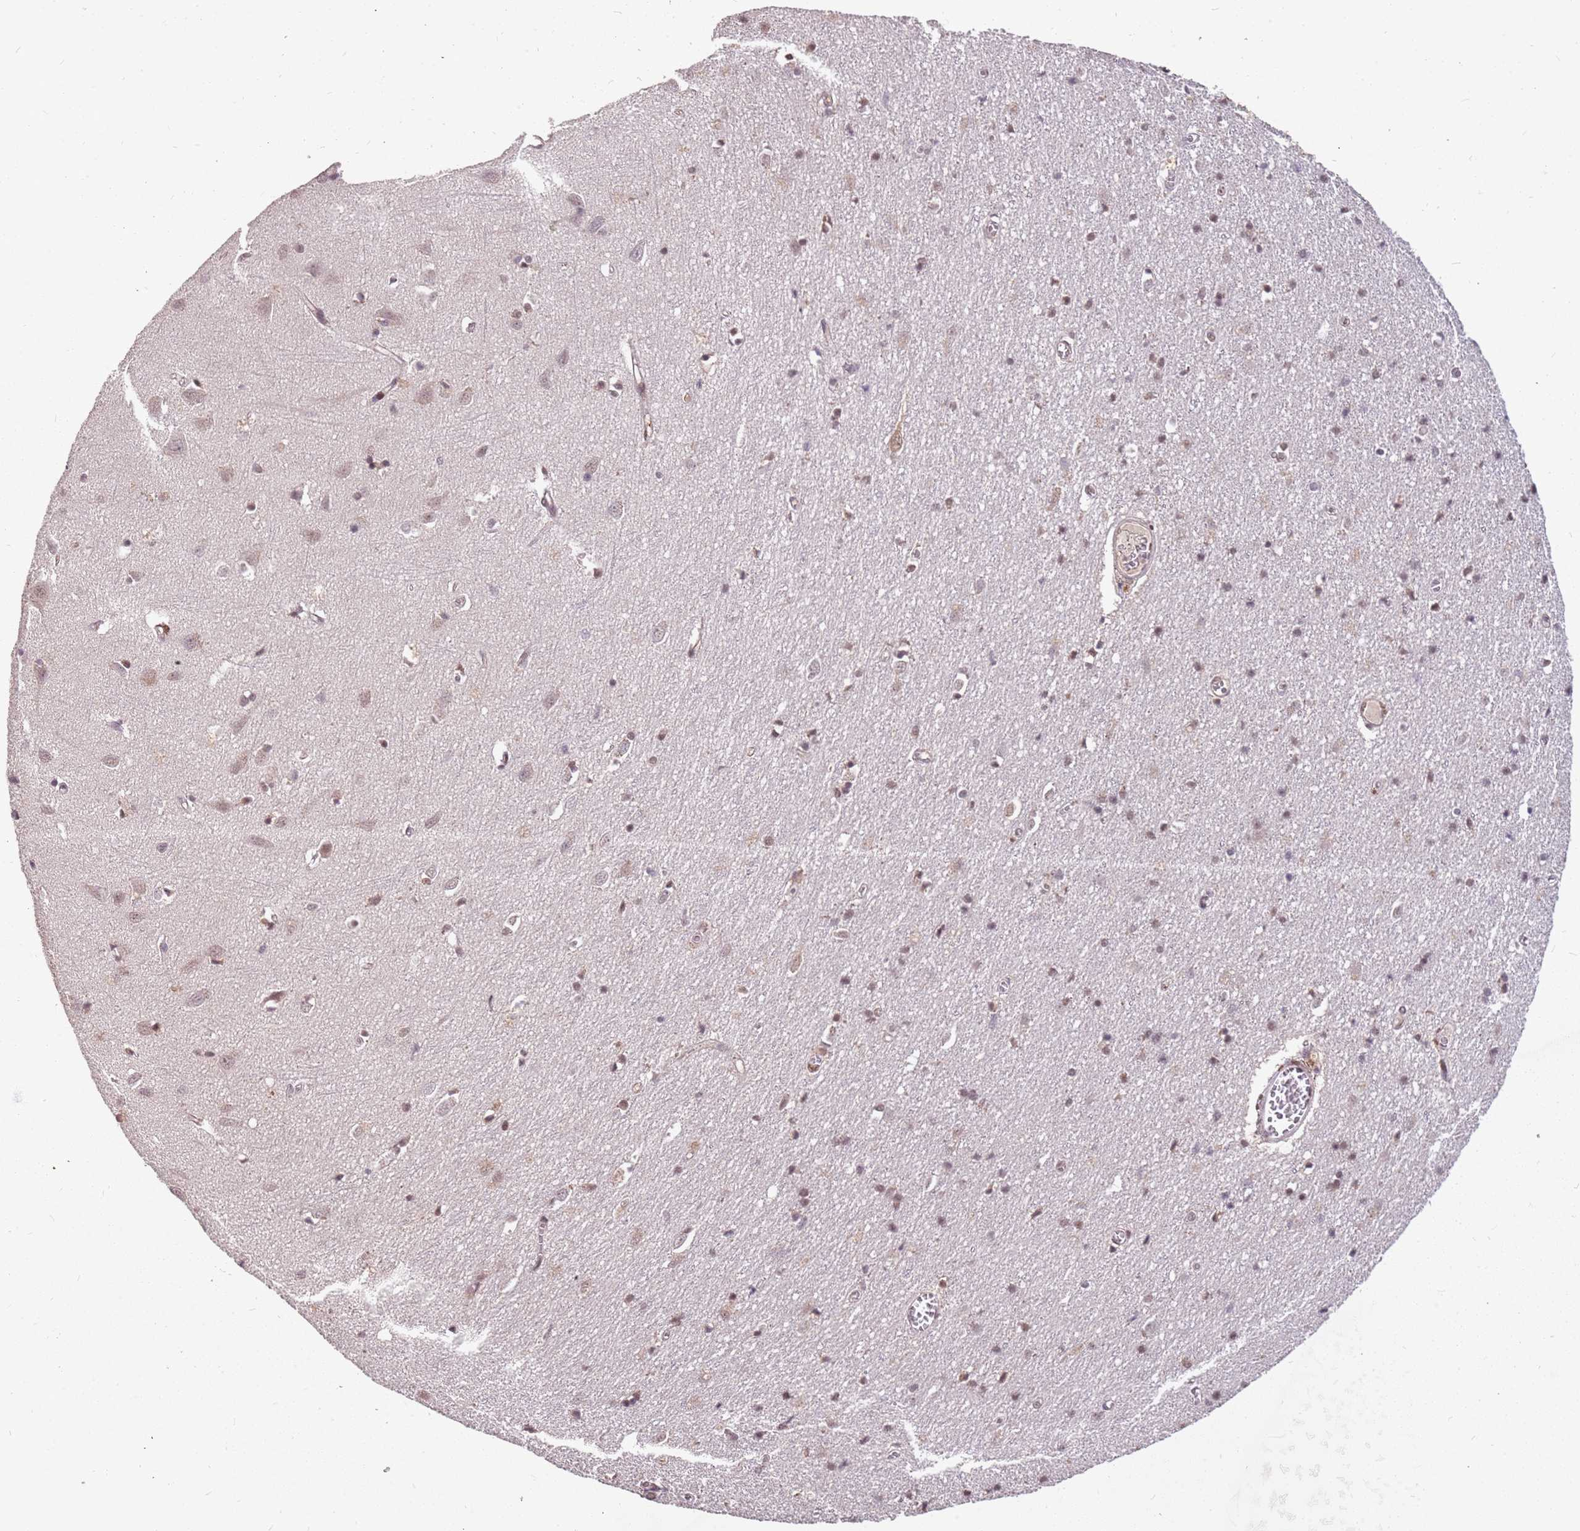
{"staining": {"intensity": "weak", "quantity": ">75%", "location": "nuclear"}, "tissue": "cerebral cortex", "cell_type": "Endothelial cells", "image_type": "normal", "snomed": [{"axis": "morphology", "description": "Normal tissue, NOS"}, {"axis": "topography", "description": "Cerebral cortex"}], "caption": "High-magnification brightfield microscopy of unremarkable cerebral cortex stained with DAB (brown) and counterstained with hematoxylin (blue). endothelial cells exhibit weak nuclear expression is seen in approximately>75% of cells. (DAB IHC, brown staining for protein, blue staining for nuclei).", "gene": "GBP2", "patient": {"sex": "female", "age": 64}}